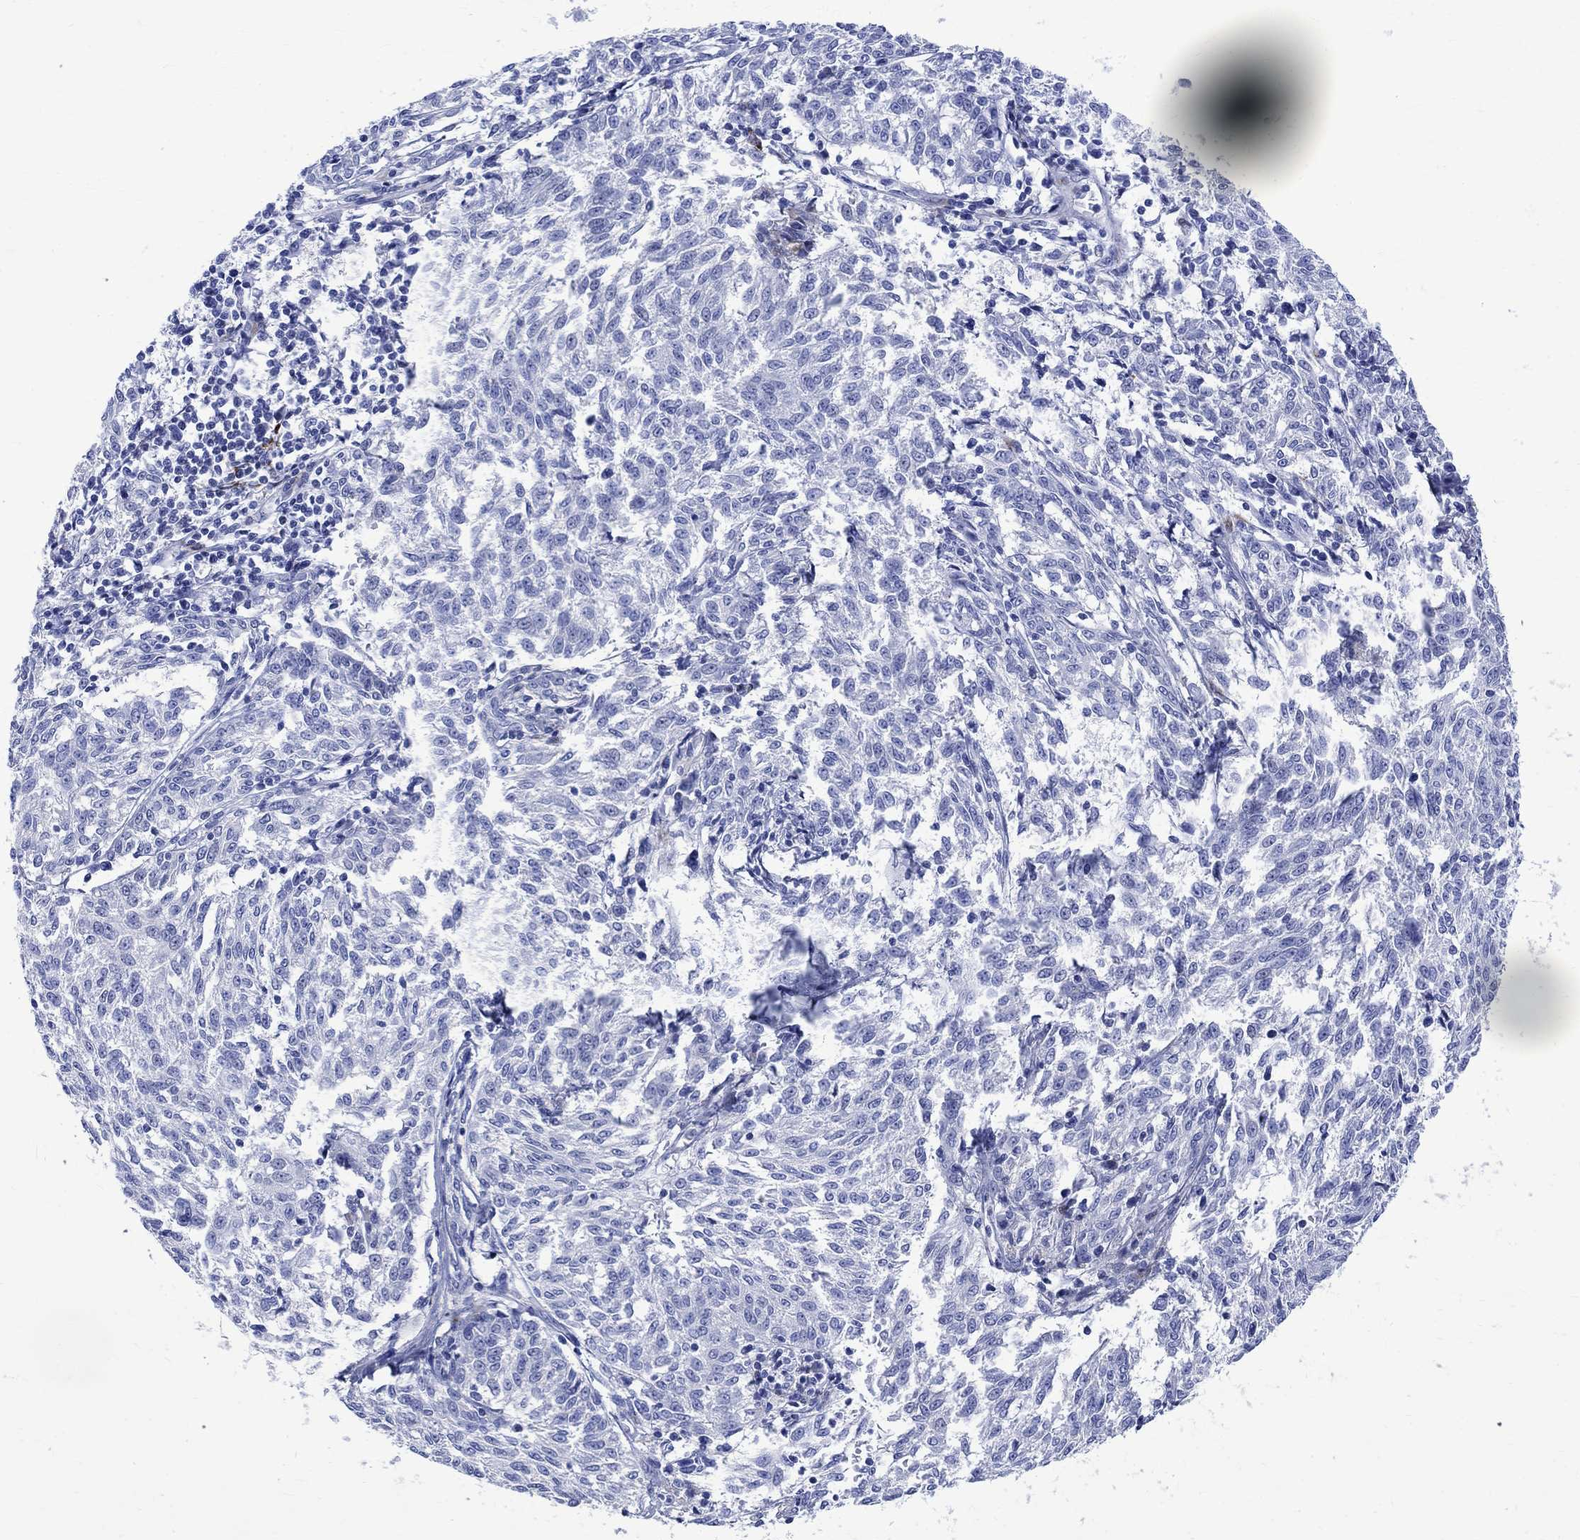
{"staining": {"intensity": "negative", "quantity": "none", "location": "none"}, "tissue": "melanoma", "cell_type": "Tumor cells", "image_type": "cancer", "snomed": [{"axis": "morphology", "description": "Malignant melanoma, NOS"}, {"axis": "topography", "description": "Skin"}], "caption": "Immunohistochemistry histopathology image of neoplastic tissue: human malignant melanoma stained with DAB (3,3'-diaminobenzidine) demonstrates no significant protein staining in tumor cells.", "gene": "PARVB", "patient": {"sex": "female", "age": 72}}